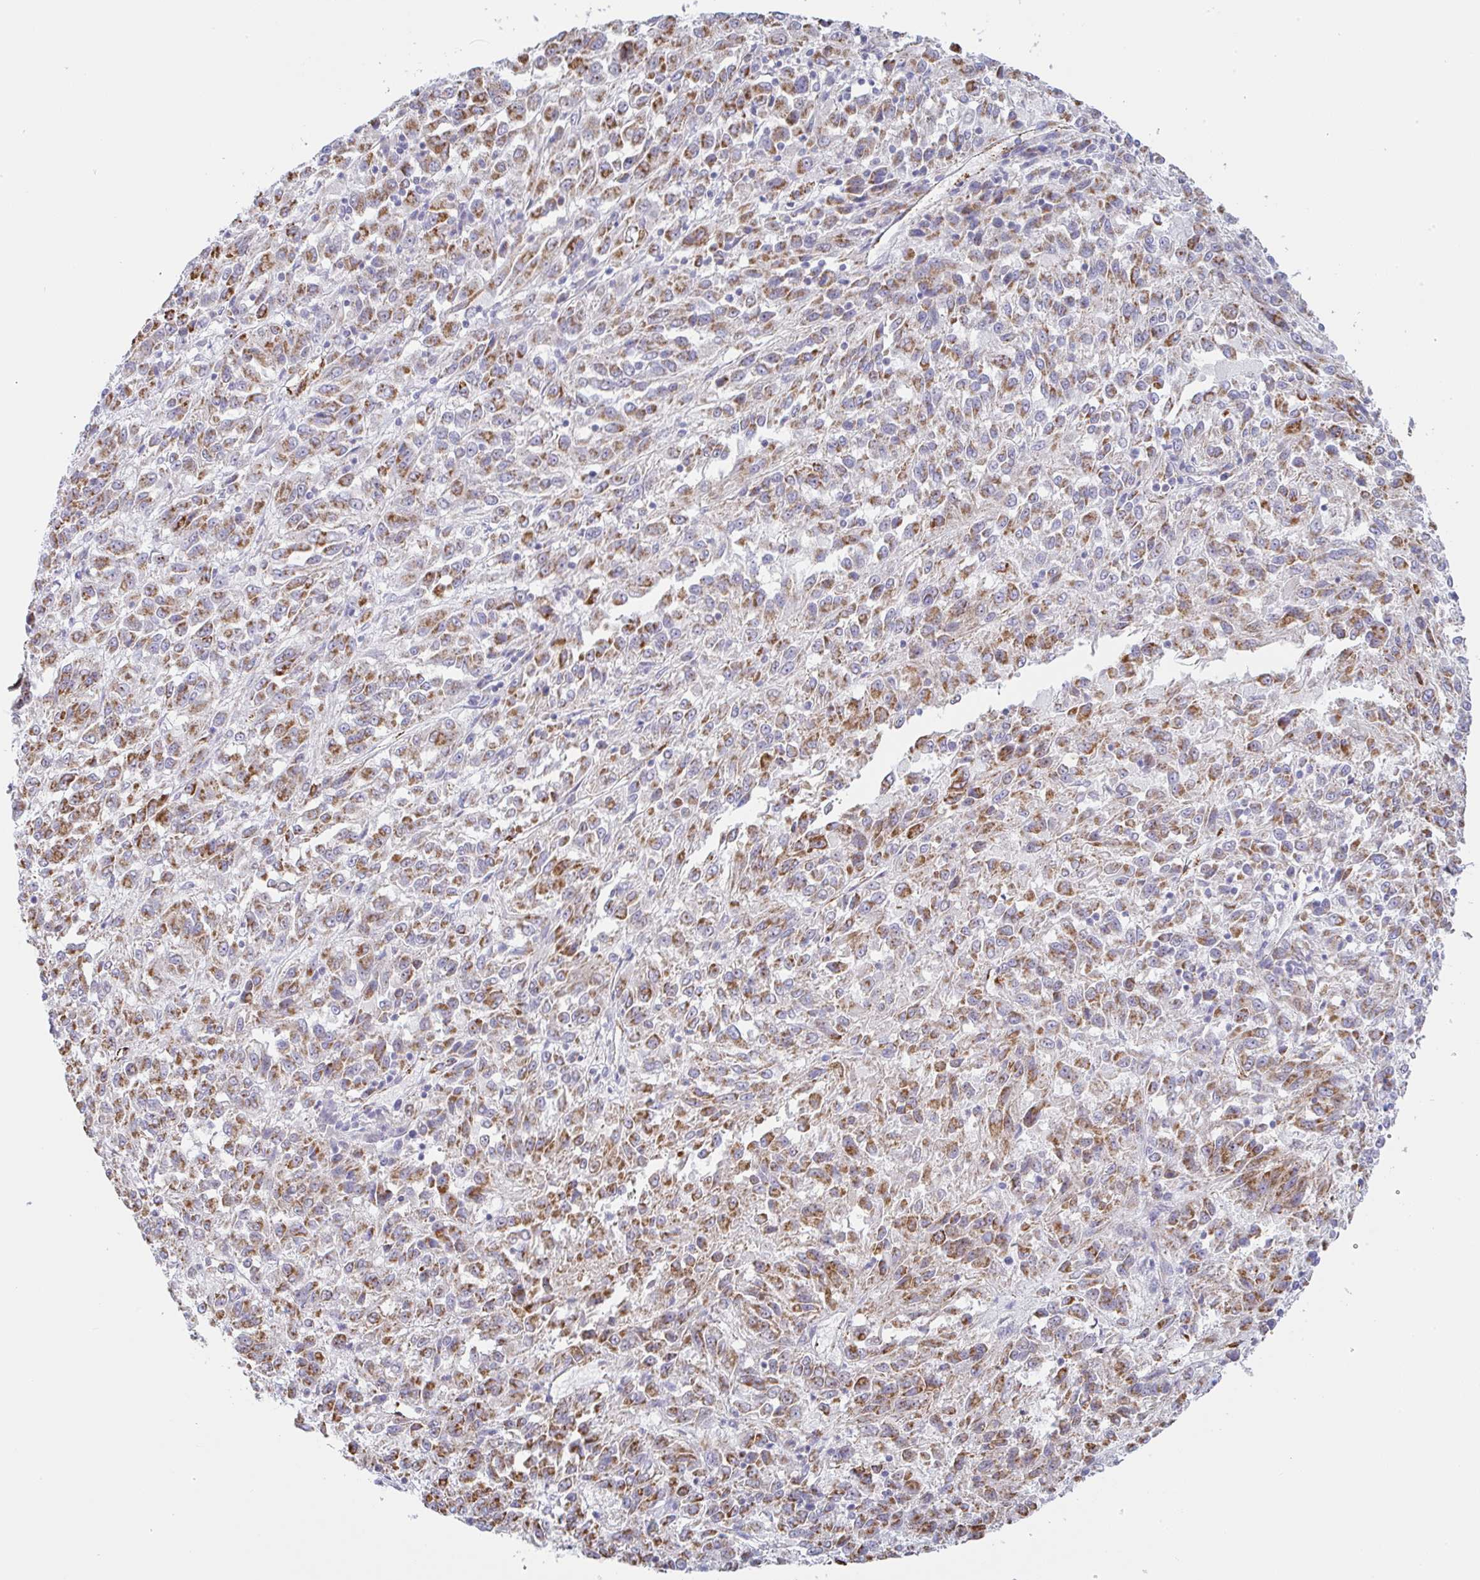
{"staining": {"intensity": "moderate", "quantity": ">75%", "location": "cytoplasmic/membranous"}, "tissue": "melanoma", "cell_type": "Tumor cells", "image_type": "cancer", "snomed": [{"axis": "morphology", "description": "Malignant melanoma, Metastatic site"}, {"axis": "topography", "description": "Lung"}], "caption": "There is medium levels of moderate cytoplasmic/membranous positivity in tumor cells of malignant melanoma (metastatic site), as demonstrated by immunohistochemical staining (brown color).", "gene": "PLCD4", "patient": {"sex": "male", "age": 64}}